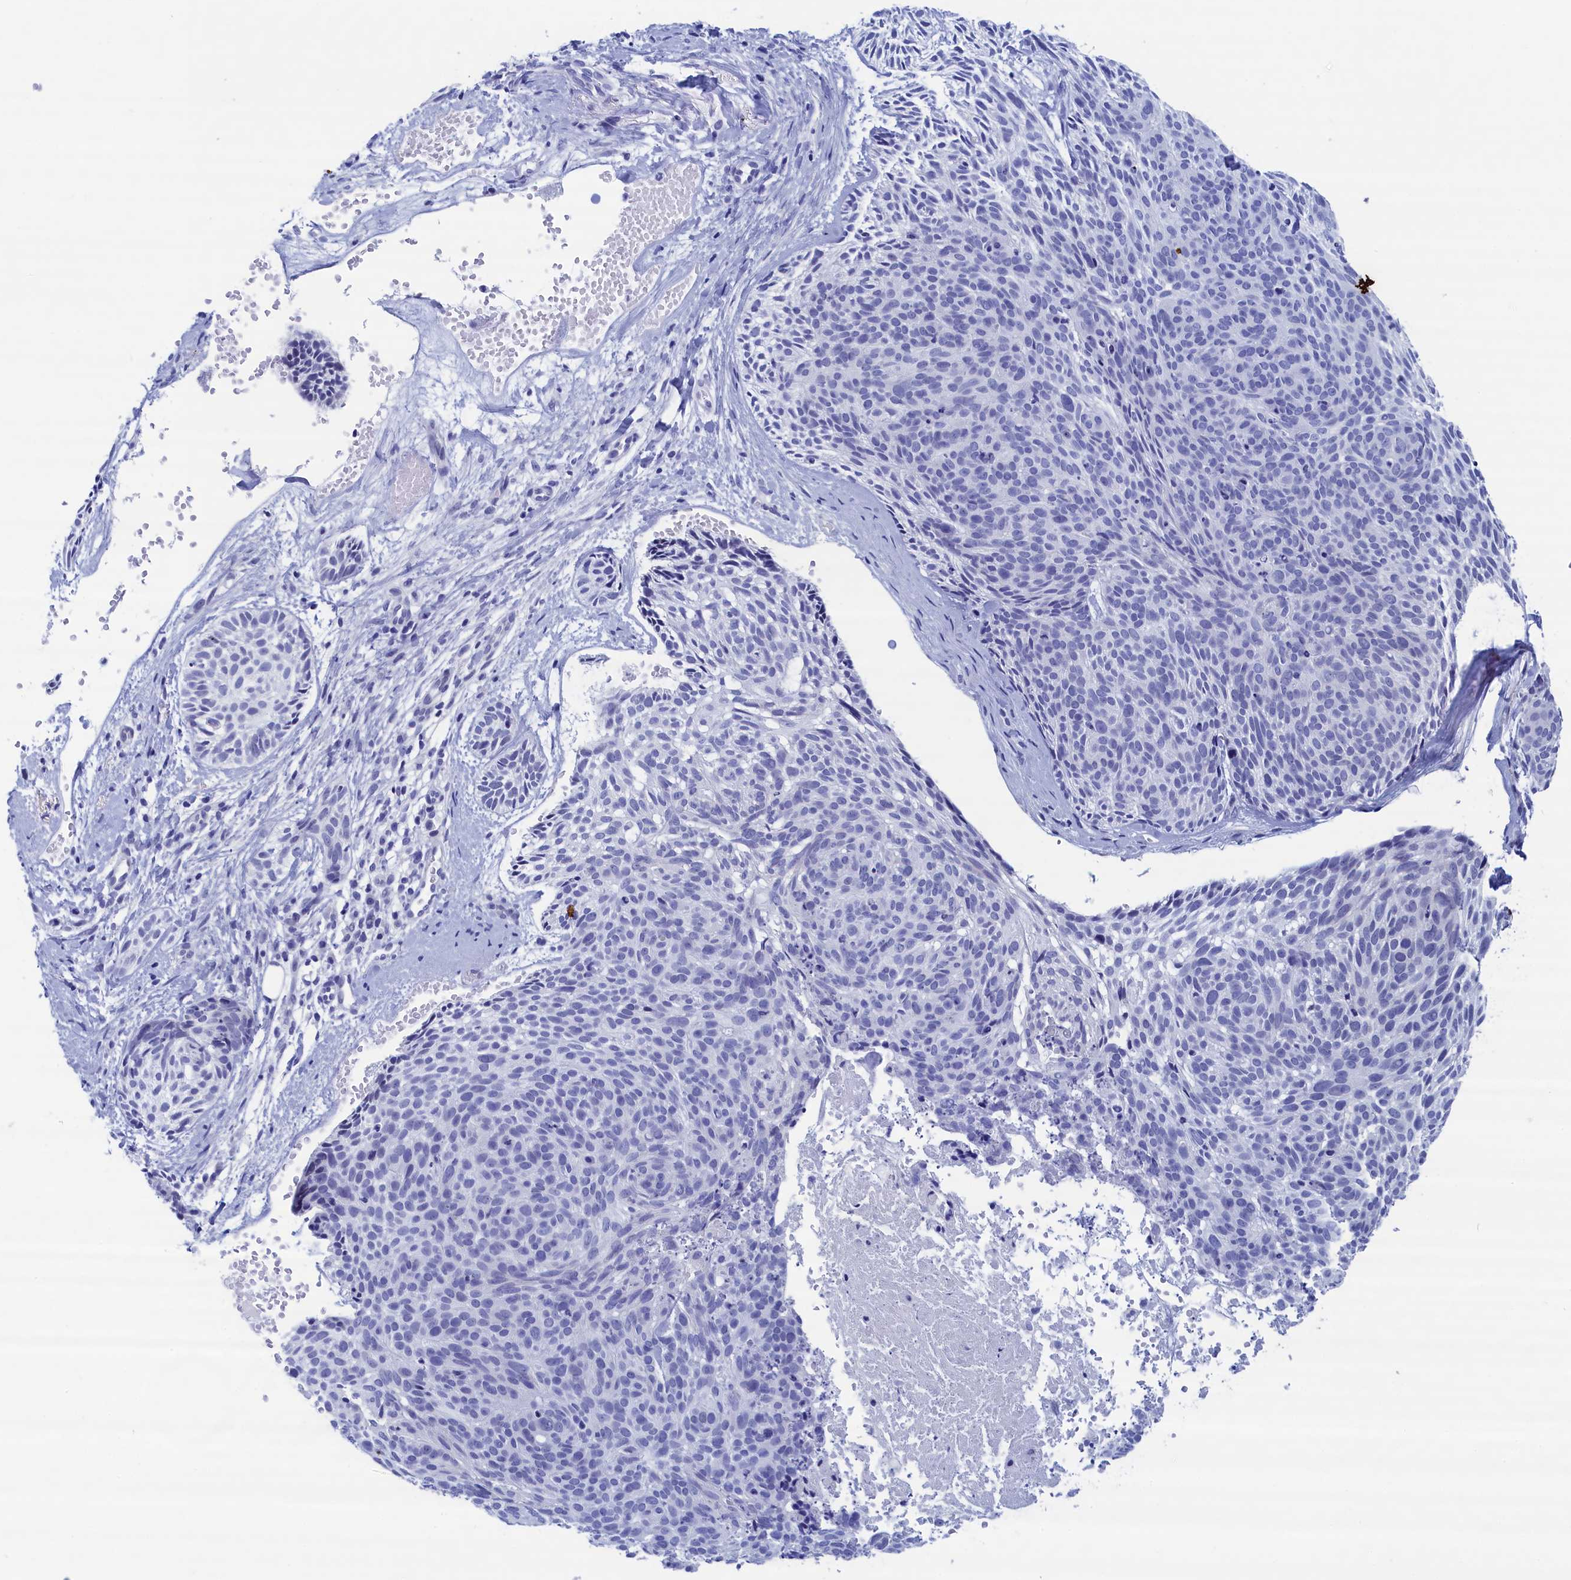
{"staining": {"intensity": "negative", "quantity": "none", "location": "none"}, "tissue": "skin cancer", "cell_type": "Tumor cells", "image_type": "cancer", "snomed": [{"axis": "morphology", "description": "Normal tissue, NOS"}, {"axis": "morphology", "description": "Basal cell carcinoma"}, {"axis": "topography", "description": "Skin"}], "caption": "Protein analysis of basal cell carcinoma (skin) reveals no significant positivity in tumor cells.", "gene": "WDR83", "patient": {"sex": "male", "age": 66}}